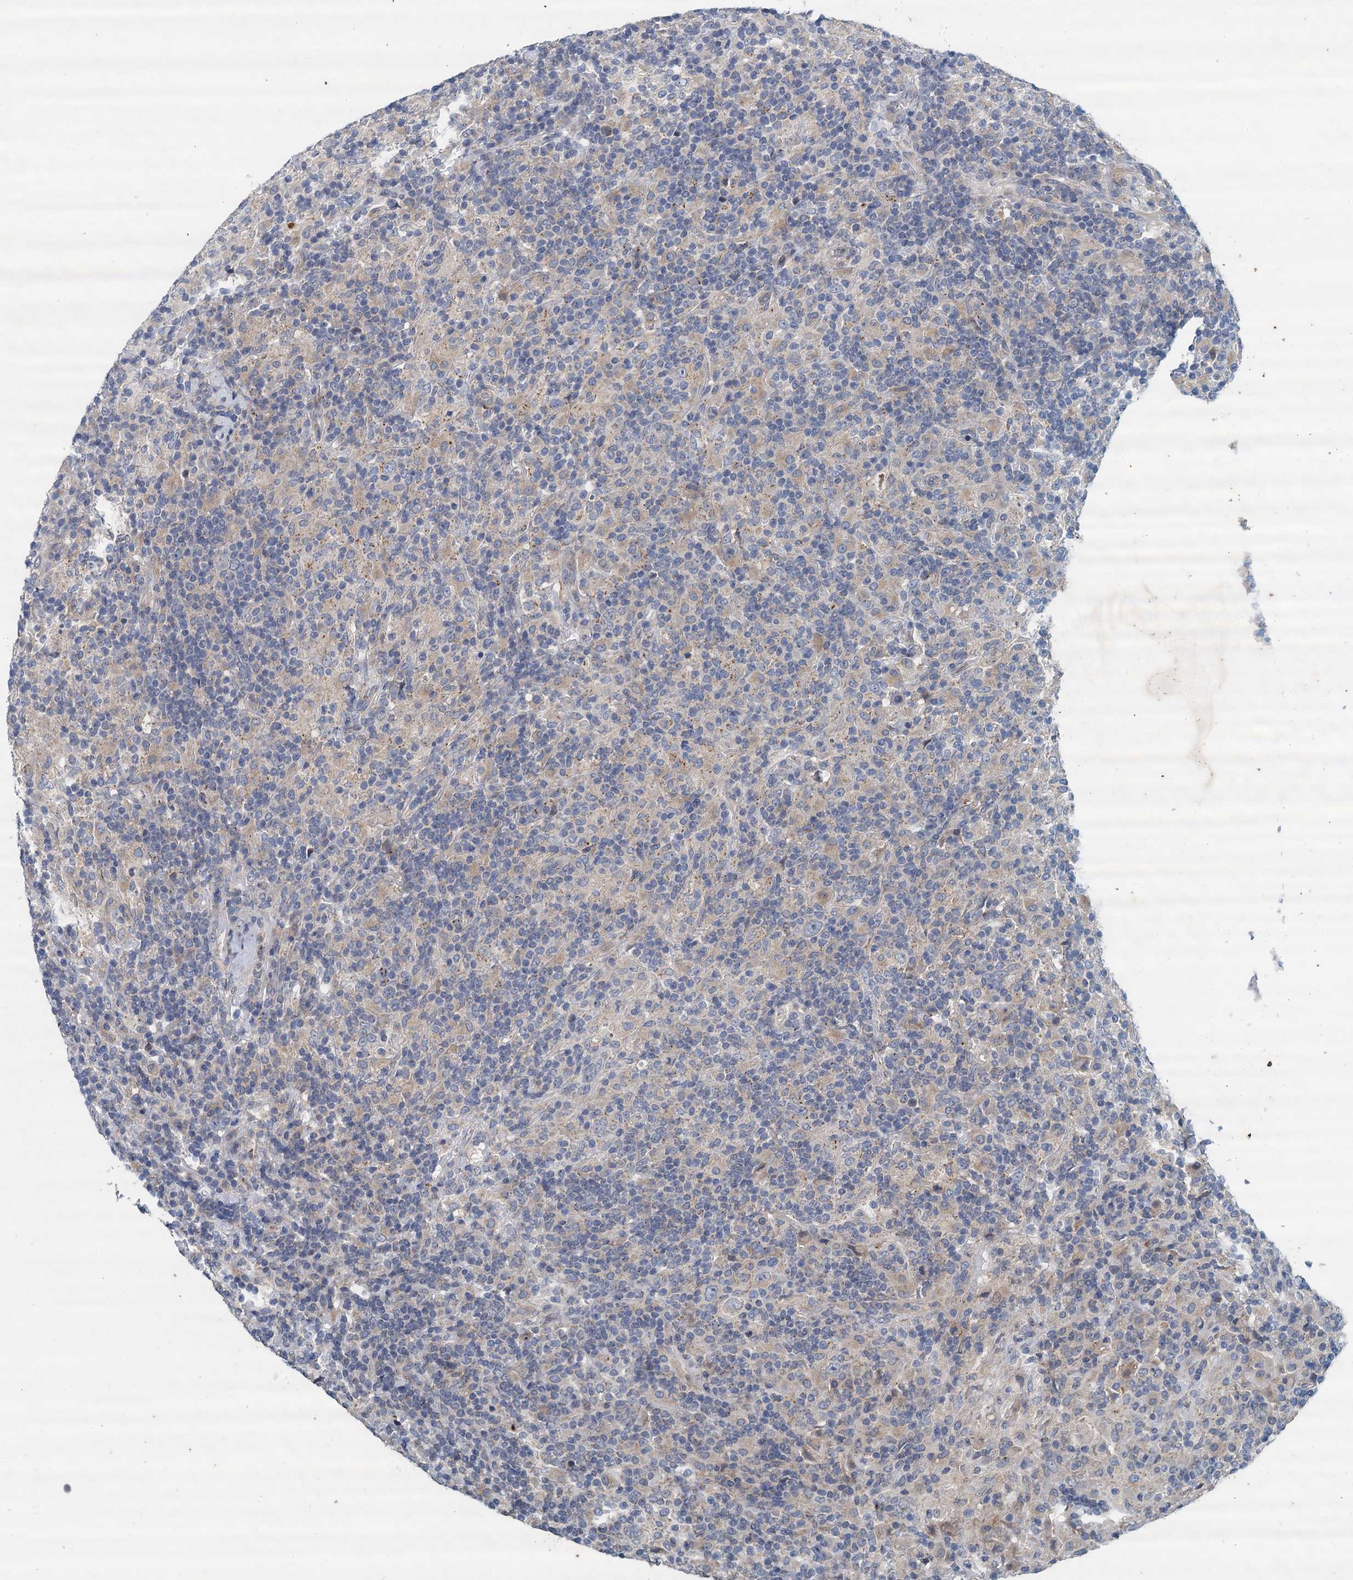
{"staining": {"intensity": "negative", "quantity": "none", "location": "none"}, "tissue": "lymphoma", "cell_type": "Tumor cells", "image_type": "cancer", "snomed": [{"axis": "morphology", "description": "Hodgkin's disease, NOS"}, {"axis": "topography", "description": "Lymph node"}], "caption": "This micrograph is of lymphoma stained with immunohistochemistry (IHC) to label a protein in brown with the nuclei are counter-stained blue. There is no expression in tumor cells. (DAB (3,3'-diaminobenzidine) immunohistochemistry, high magnification).", "gene": "TPCN1", "patient": {"sex": "male", "age": 70}}